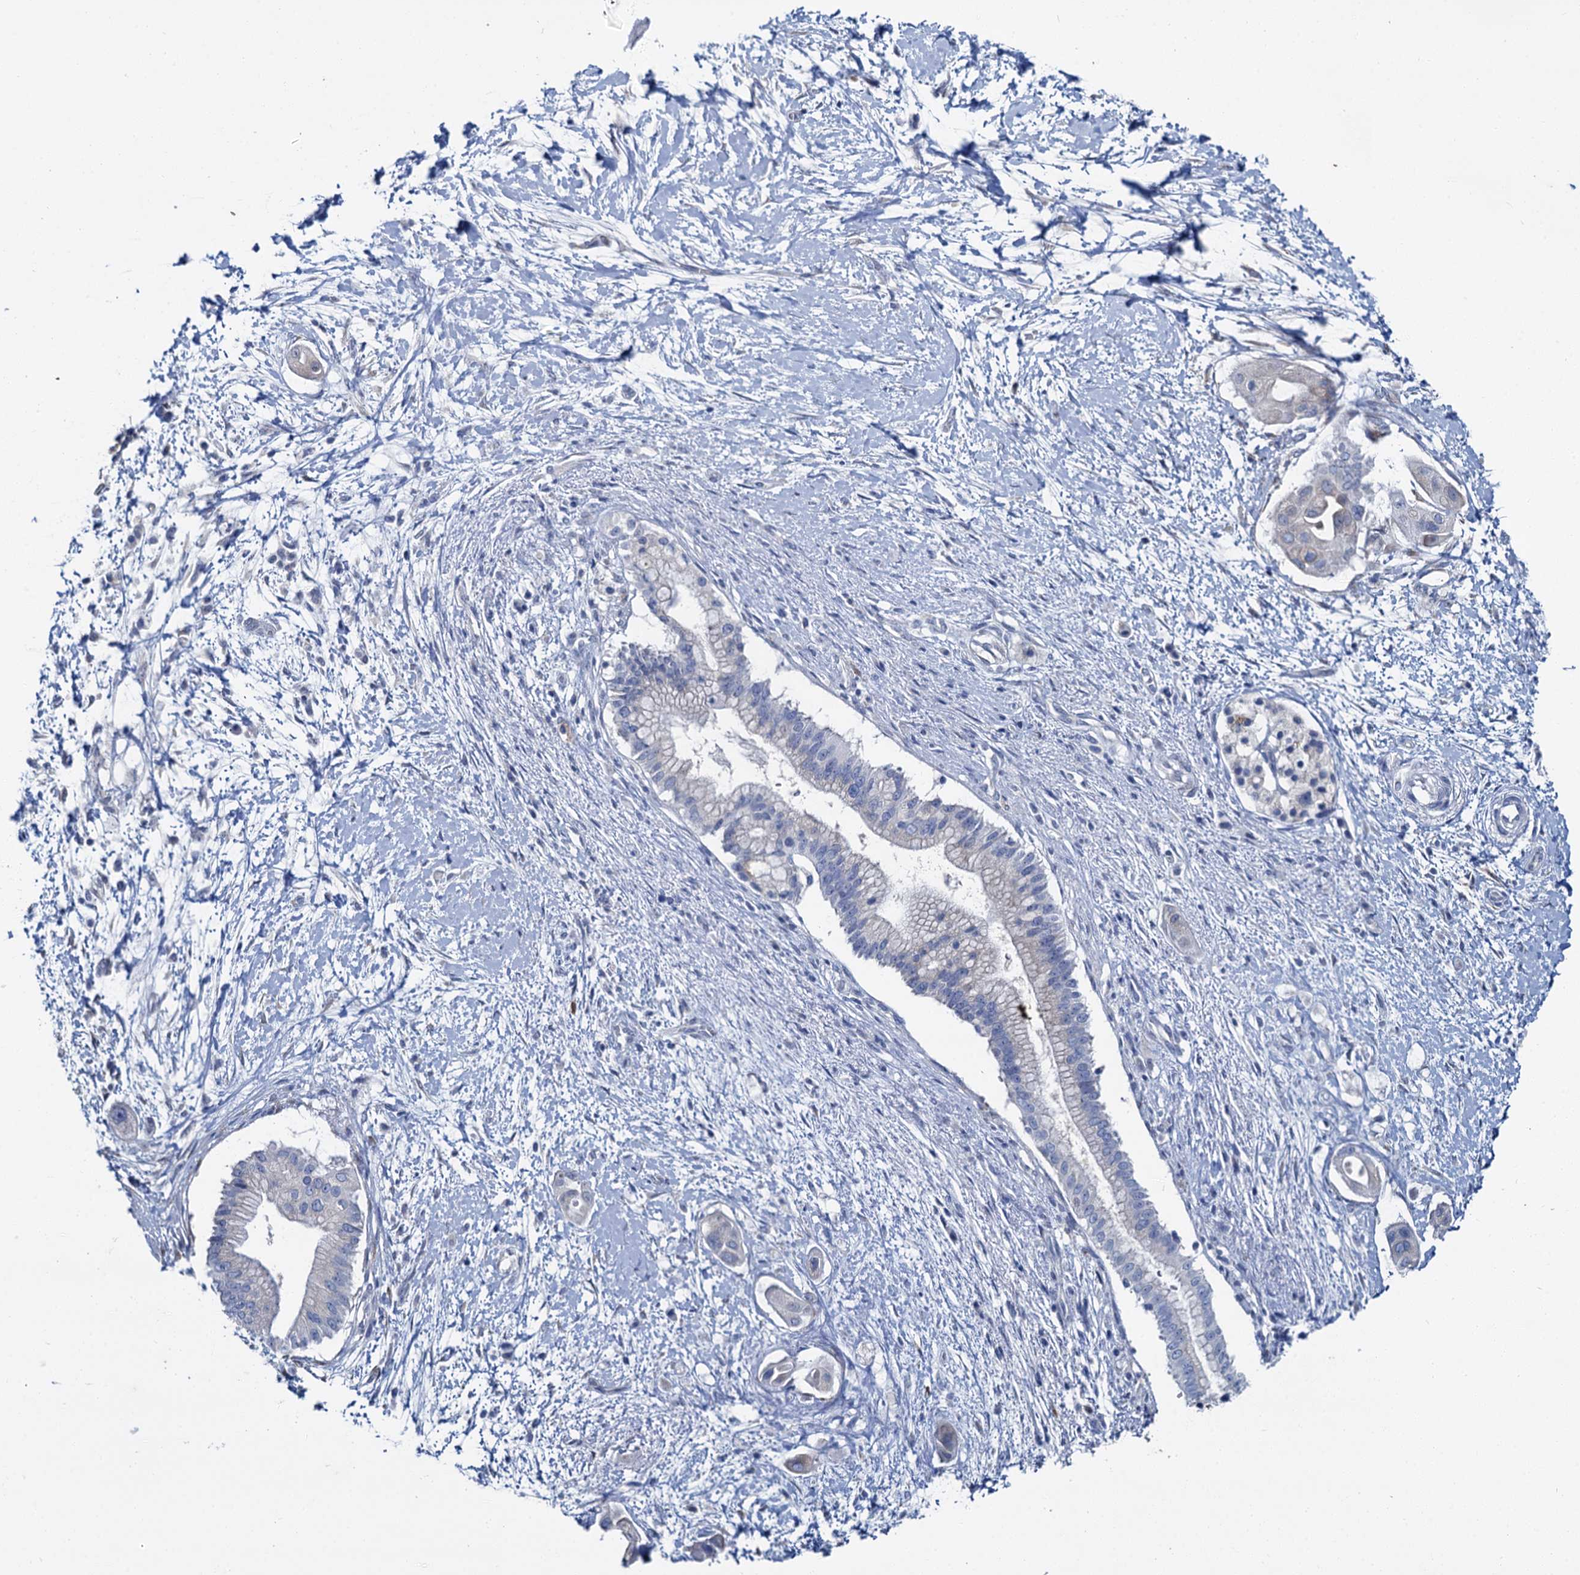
{"staining": {"intensity": "negative", "quantity": "none", "location": "none"}, "tissue": "pancreatic cancer", "cell_type": "Tumor cells", "image_type": "cancer", "snomed": [{"axis": "morphology", "description": "Adenocarcinoma, NOS"}, {"axis": "topography", "description": "Pancreas"}], "caption": "Immunohistochemistry (IHC) of pancreatic adenocarcinoma reveals no staining in tumor cells.", "gene": "MIOX", "patient": {"sex": "male", "age": 68}}